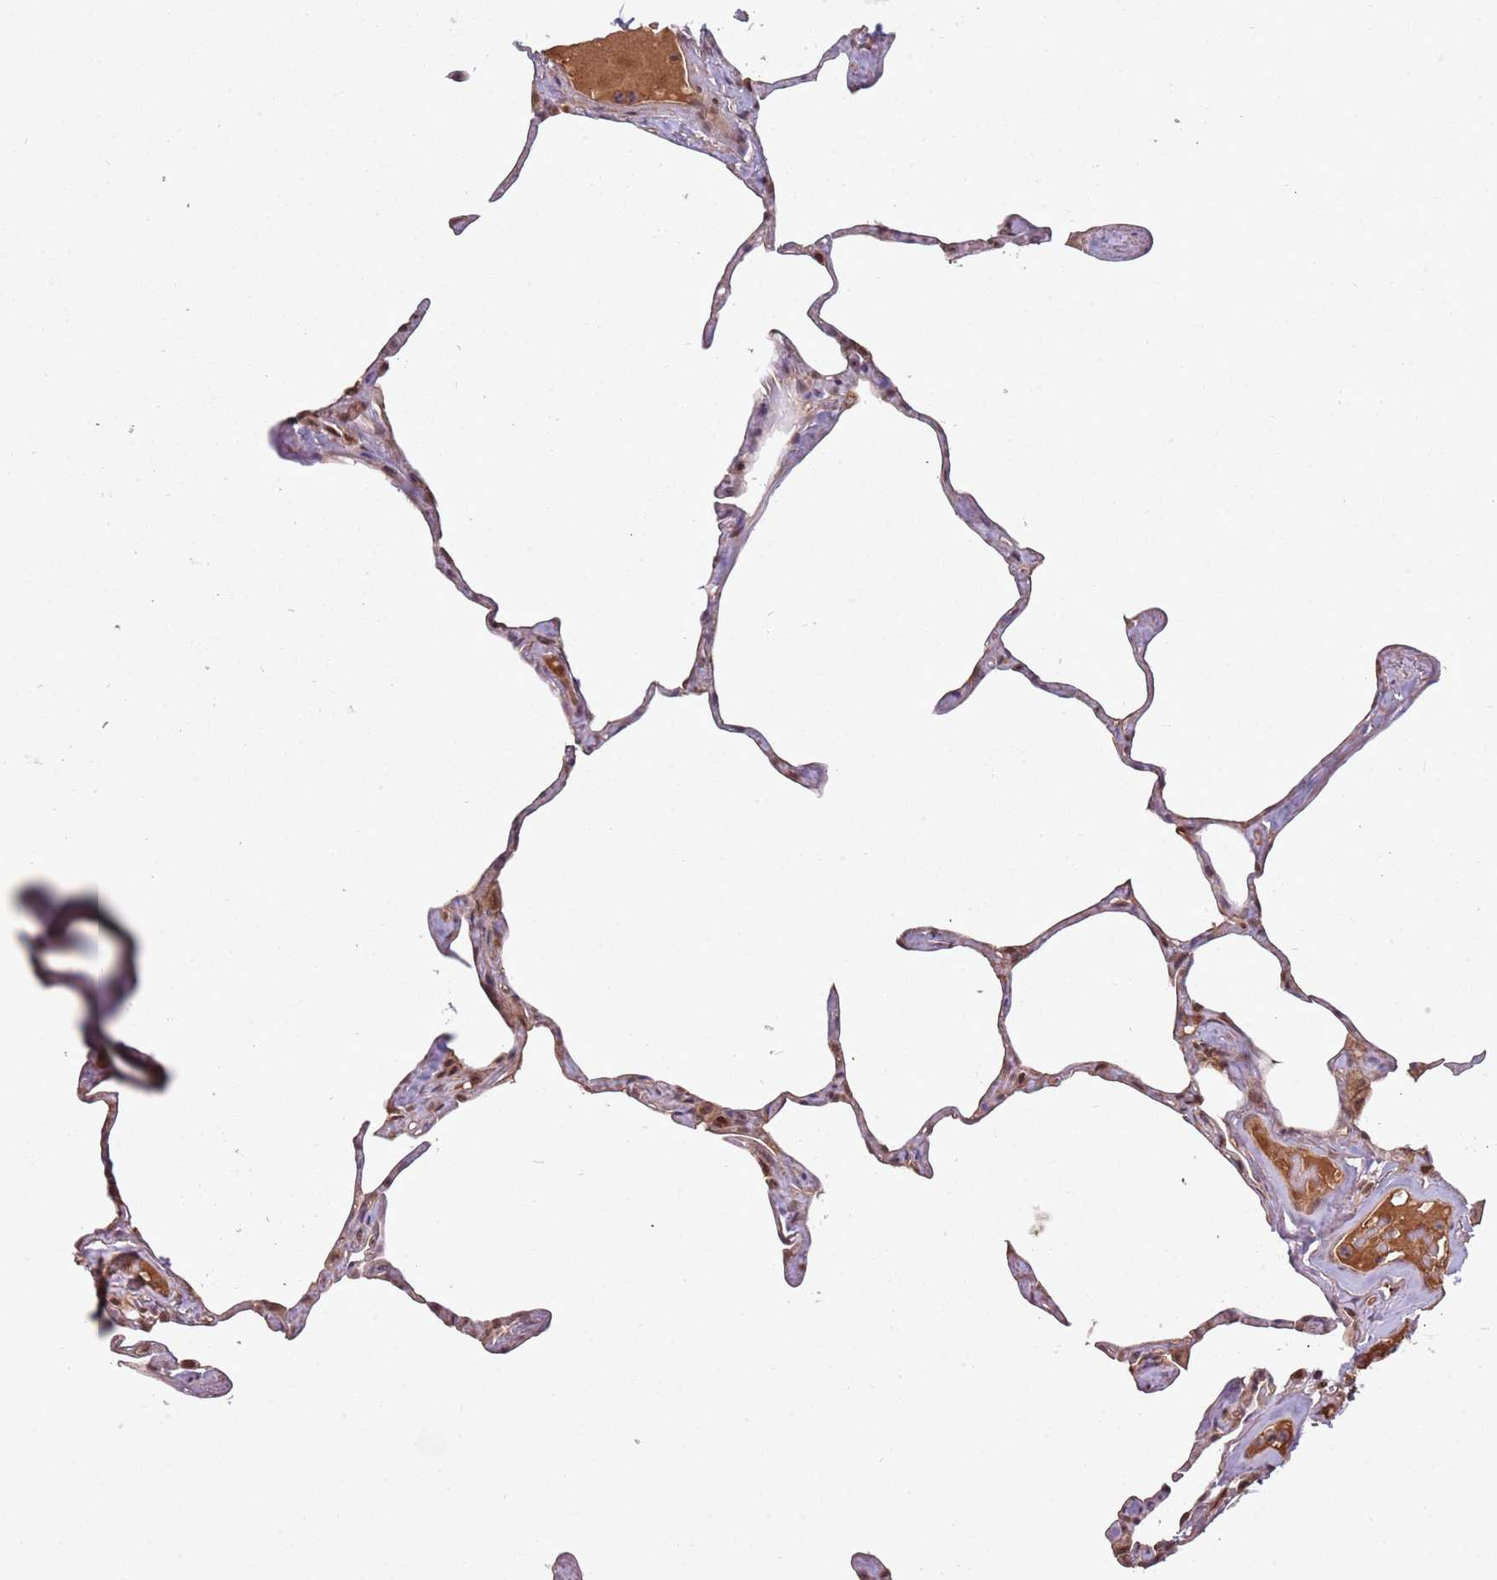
{"staining": {"intensity": "weak", "quantity": ">75%", "location": "nuclear"}, "tissue": "lung", "cell_type": "Alveolar cells", "image_type": "normal", "snomed": [{"axis": "morphology", "description": "Normal tissue, NOS"}, {"axis": "topography", "description": "Lung"}], "caption": "High-magnification brightfield microscopy of normal lung stained with DAB (brown) and counterstained with hematoxylin (blue). alveolar cells exhibit weak nuclear staining is identified in approximately>75% of cells. The staining was performed using DAB (3,3'-diaminobenzidine) to visualize the protein expression in brown, while the nuclei were stained in blue with hematoxylin (Magnification: 20x).", "gene": "SUDS3", "patient": {"sex": "male", "age": 65}}